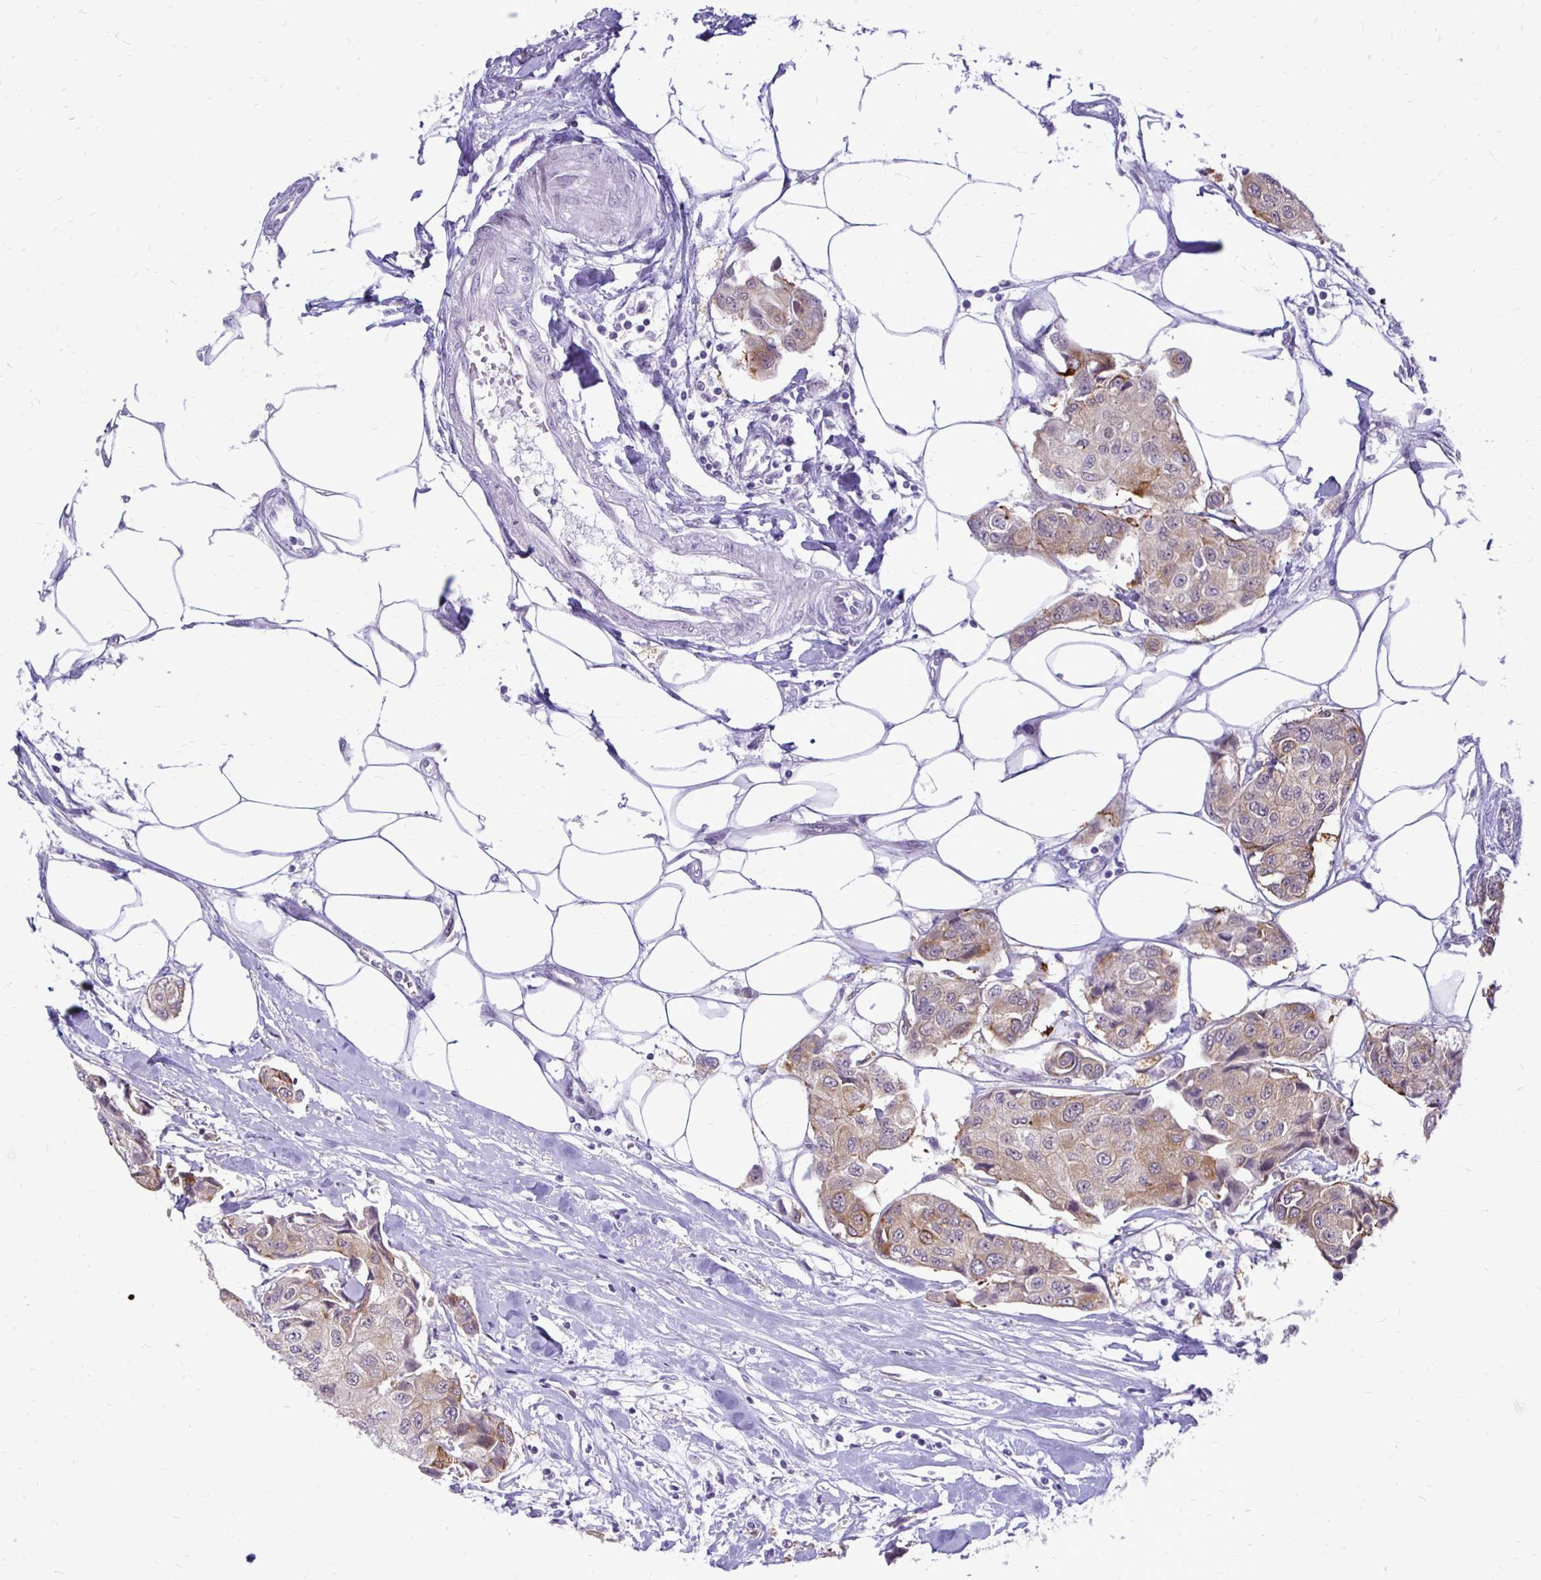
{"staining": {"intensity": "weak", "quantity": "25%-75%", "location": "cytoplasmic/membranous"}, "tissue": "breast cancer", "cell_type": "Tumor cells", "image_type": "cancer", "snomed": [{"axis": "morphology", "description": "Duct carcinoma"}, {"axis": "topography", "description": "Breast"}, {"axis": "topography", "description": "Lymph node"}], "caption": "A high-resolution micrograph shows immunohistochemistry staining of intraductal carcinoma (breast), which shows weak cytoplasmic/membranous staining in approximately 25%-75% of tumor cells.", "gene": "EPYC", "patient": {"sex": "female", "age": 80}}